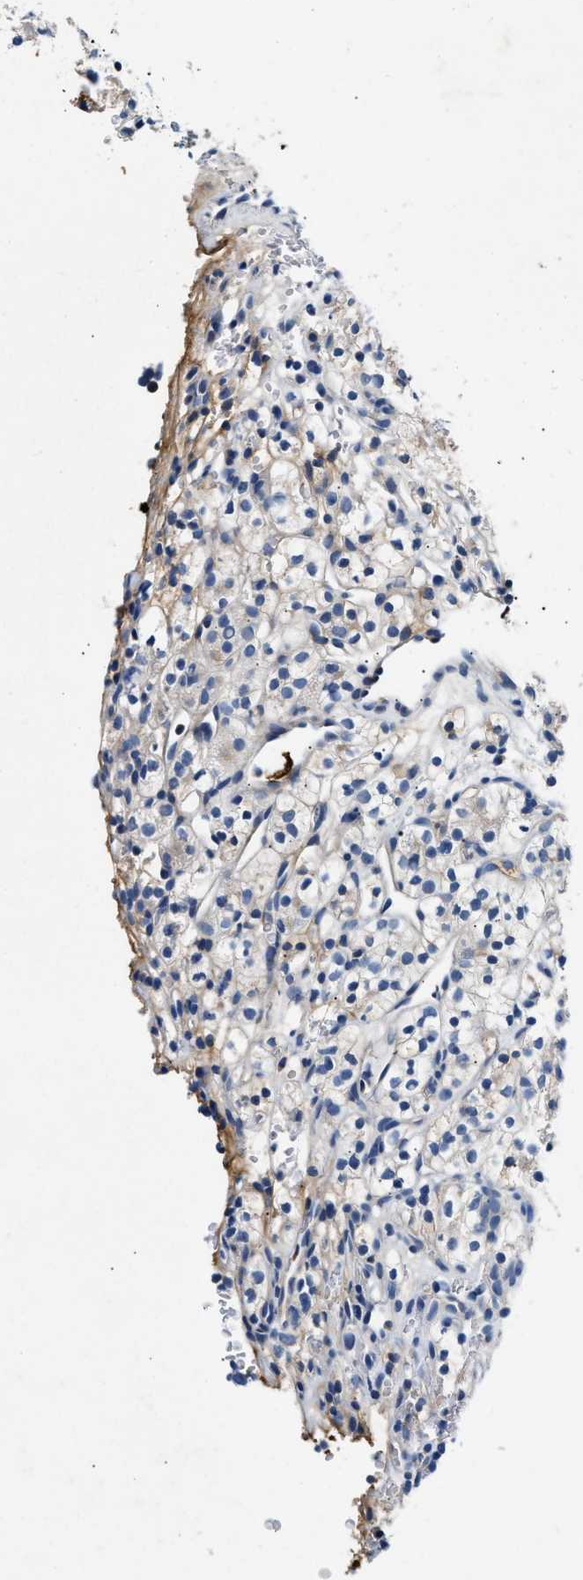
{"staining": {"intensity": "negative", "quantity": "none", "location": "none"}, "tissue": "renal cancer", "cell_type": "Tumor cells", "image_type": "cancer", "snomed": [{"axis": "morphology", "description": "Adenocarcinoma, NOS"}, {"axis": "topography", "description": "Kidney"}], "caption": "Protein analysis of renal cancer (adenocarcinoma) demonstrates no significant expression in tumor cells. The staining is performed using DAB brown chromogen with nuclei counter-stained in using hematoxylin.", "gene": "TUT7", "patient": {"sex": "female", "age": 57}}